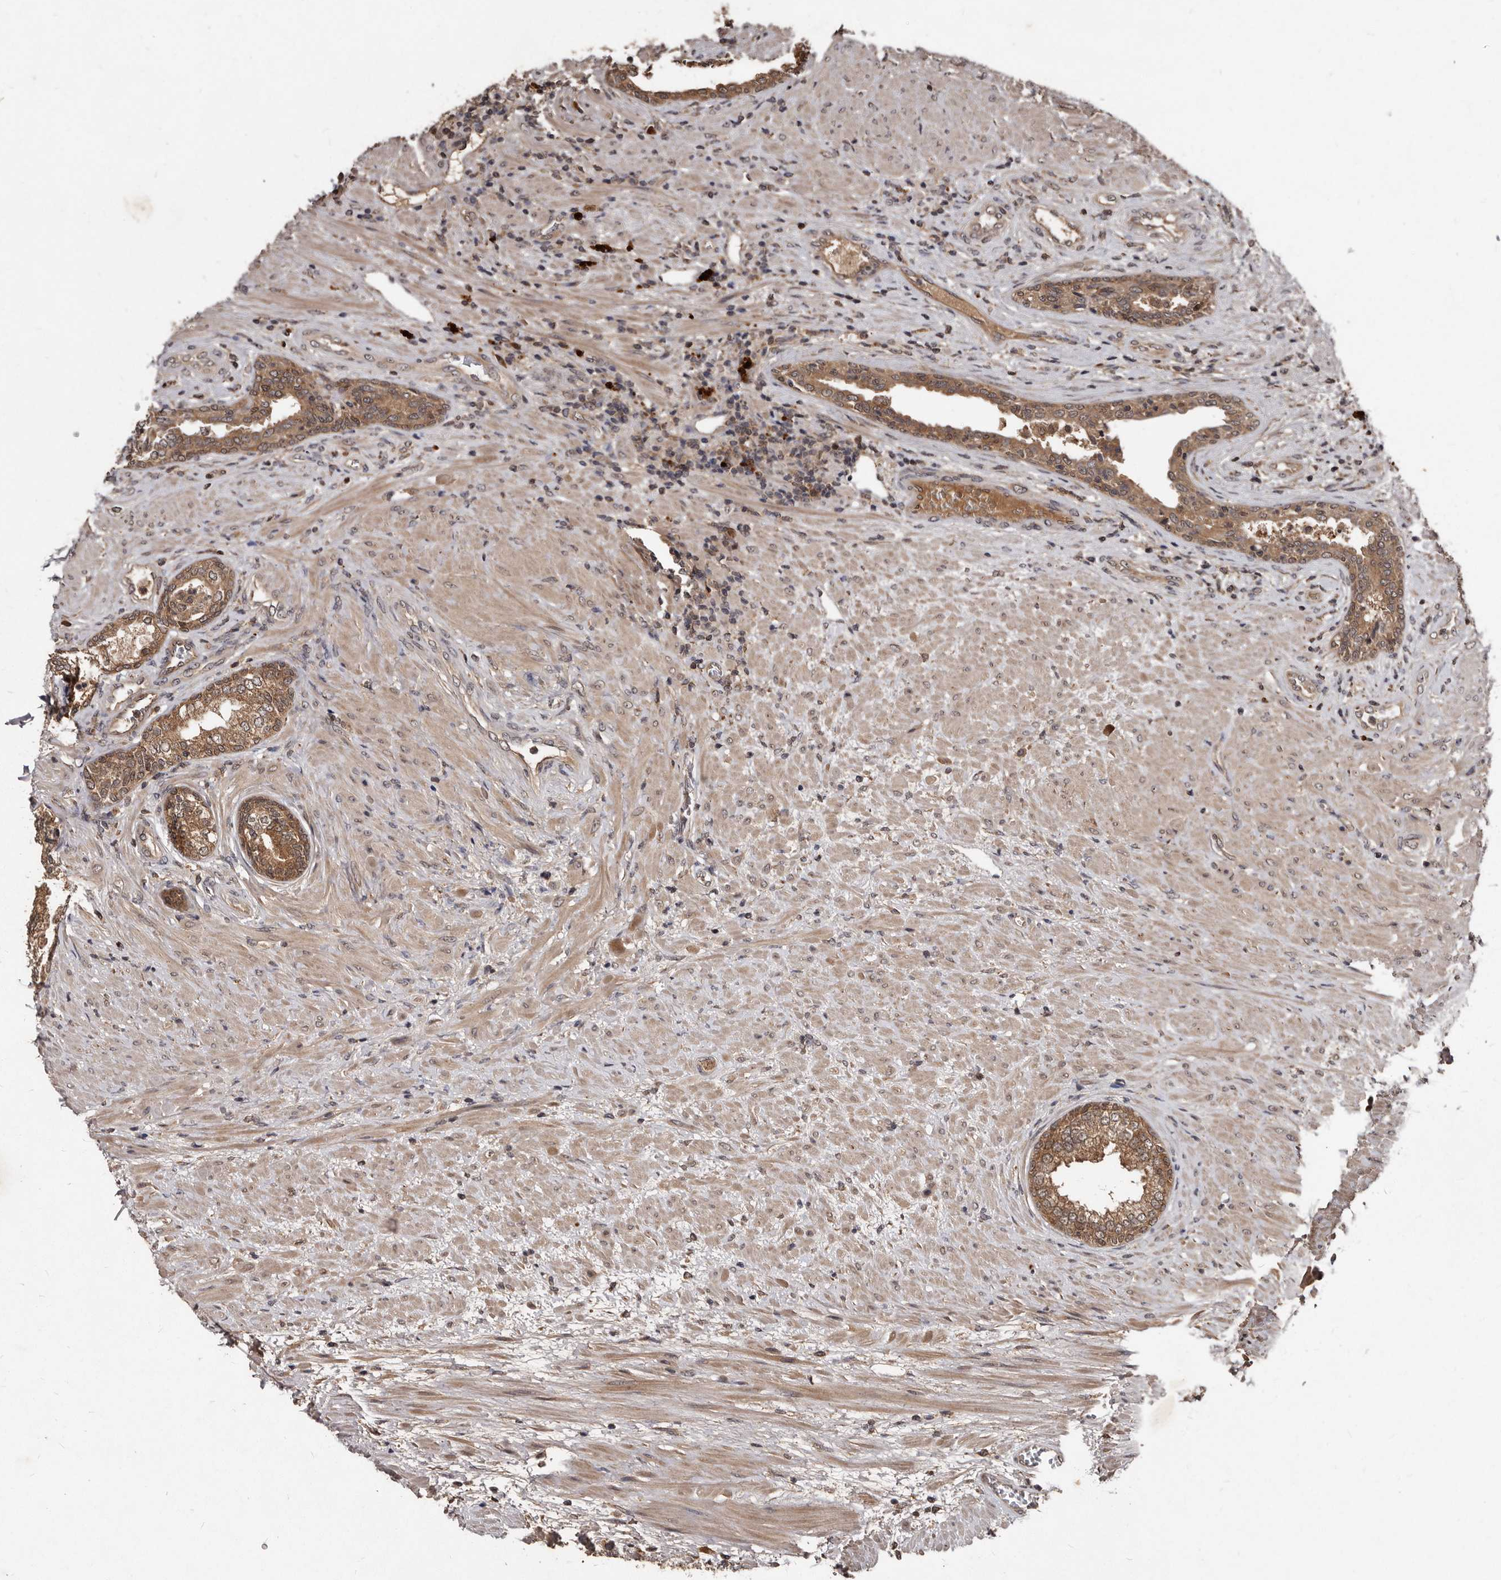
{"staining": {"intensity": "moderate", "quantity": ">75%", "location": "cytoplasmic/membranous"}, "tissue": "prostate", "cell_type": "Glandular cells", "image_type": "normal", "snomed": [{"axis": "morphology", "description": "Normal tissue, NOS"}, {"axis": "topography", "description": "Prostate"}], "caption": "Prostate stained with a protein marker displays moderate staining in glandular cells.", "gene": "PMVK", "patient": {"sex": "male", "age": 76}}